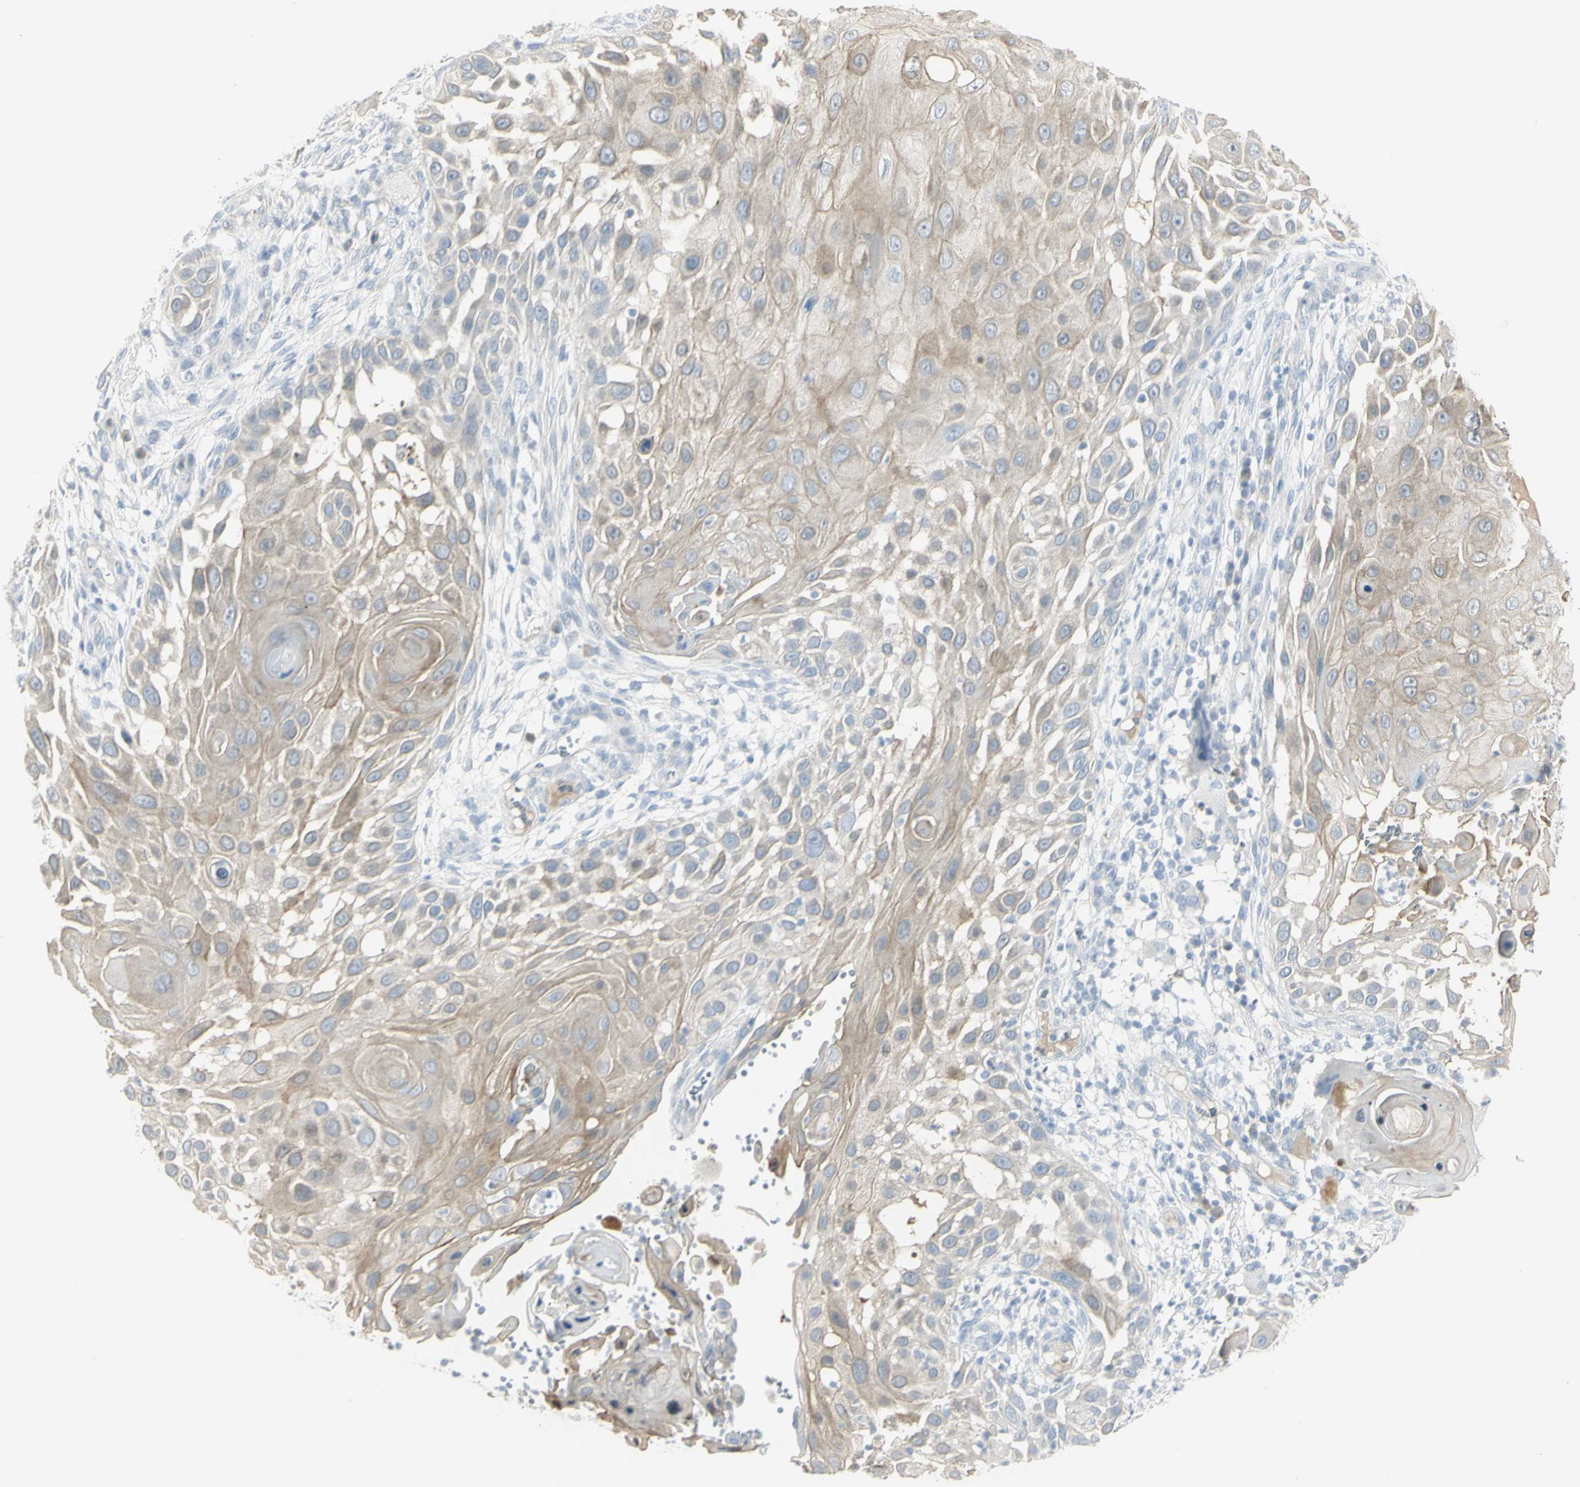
{"staining": {"intensity": "moderate", "quantity": "<25%", "location": "cytoplasmic/membranous"}, "tissue": "skin cancer", "cell_type": "Tumor cells", "image_type": "cancer", "snomed": [{"axis": "morphology", "description": "Squamous cell carcinoma, NOS"}, {"axis": "topography", "description": "Skin"}], "caption": "Skin squamous cell carcinoma stained for a protein exhibits moderate cytoplasmic/membranous positivity in tumor cells. The staining is performed using DAB (3,3'-diaminobenzidine) brown chromogen to label protein expression. The nuclei are counter-stained blue using hematoxylin.", "gene": "PIP", "patient": {"sex": "female", "age": 44}}